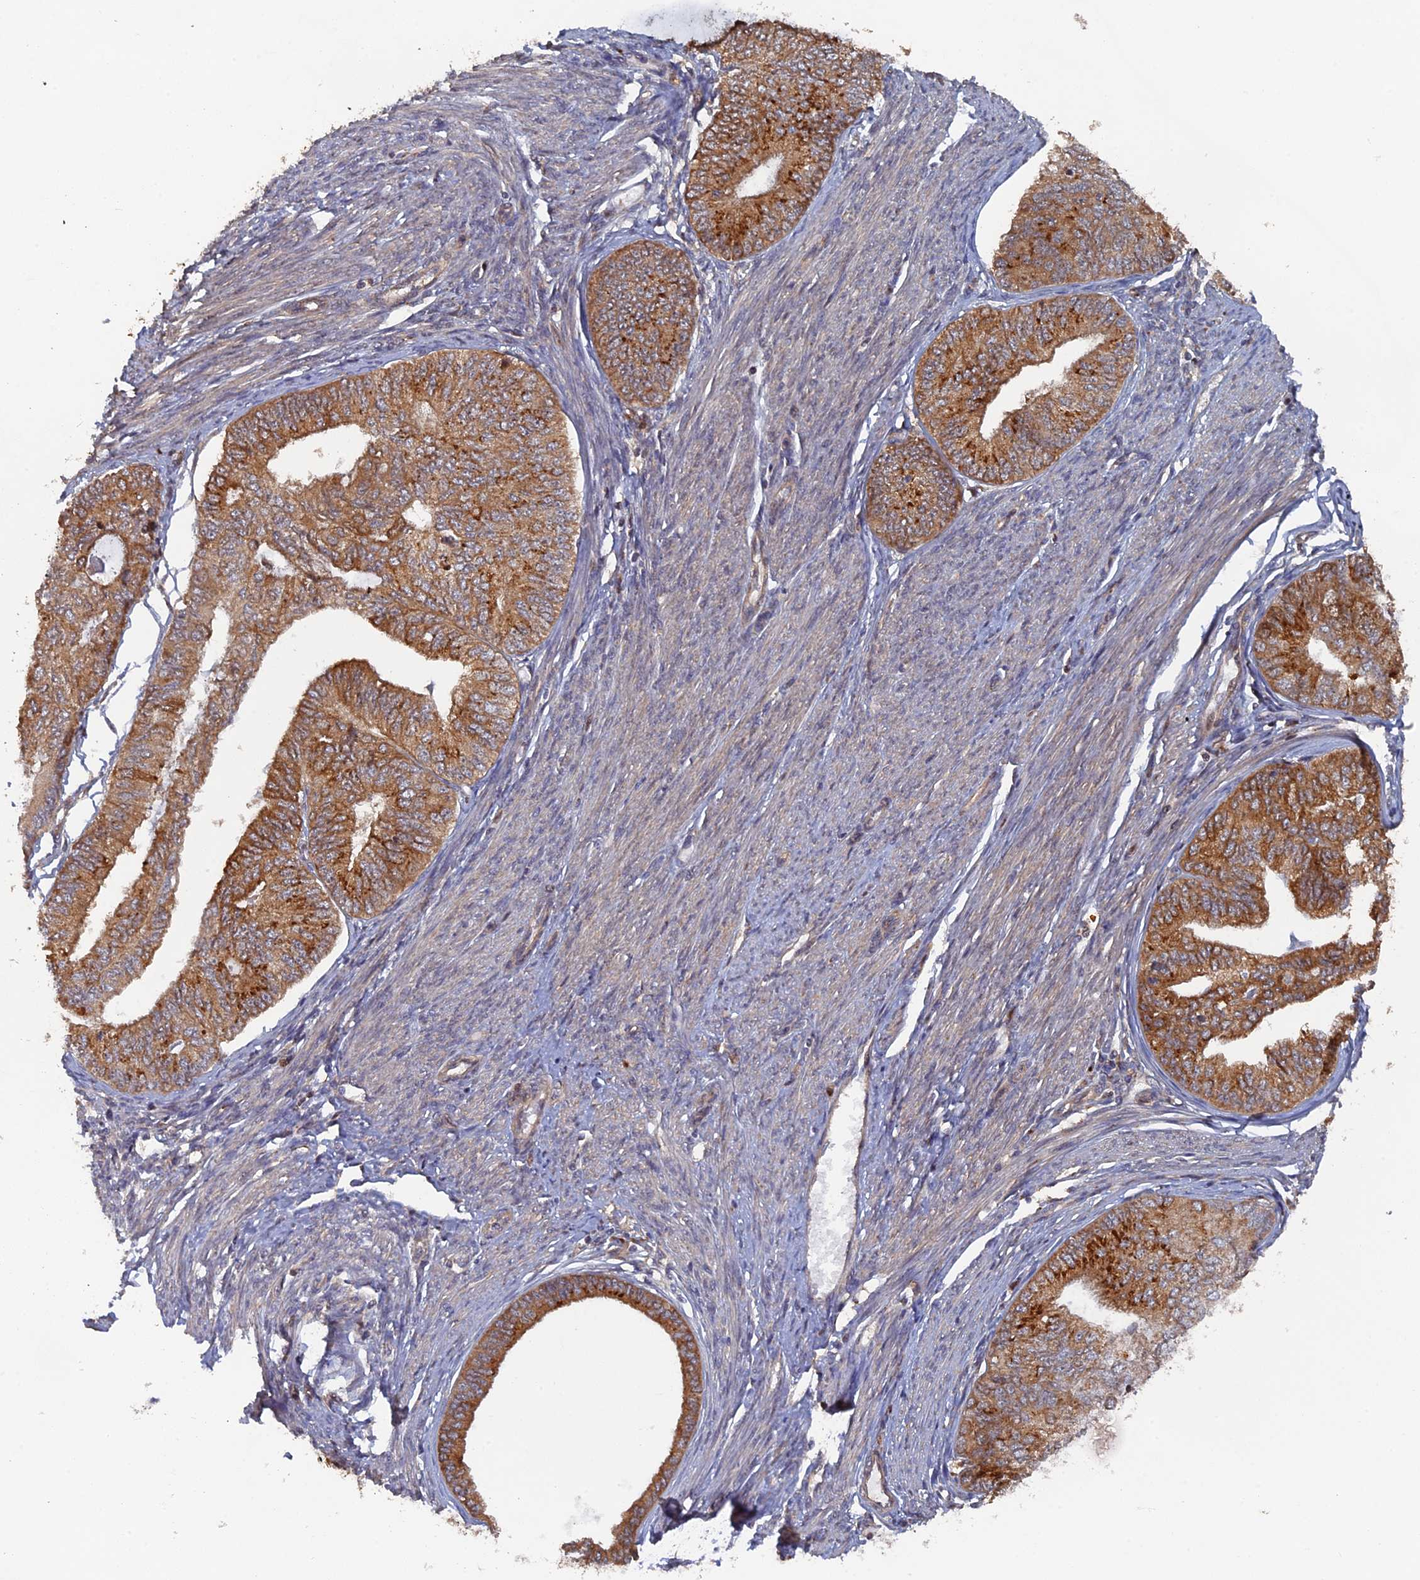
{"staining": {"intensity": "moderate", "quantity": ">75%", "location": "cytoplasmic/membranous"}, "tissue": "endometrial cancer", "cell_type": "Tumor cells", "image_type": "cancer", "snomed": [{"axis": "morphology", "description": "Adenocarcinoma, NOS"}, {"axis": "topography", "description": "Endometrium"}], "caption": "Endometrial adenocarcinoma tissue demonstrates moderate cytoplasmic/membranous staining in approximately >75% of tumor cells, visualized by immunohistochemistry. (brown staining indicates protein expression, while blue staining denotes nuclei).", "gene": "VPS37C", "patient": {"sex": "female", "age": 68}}